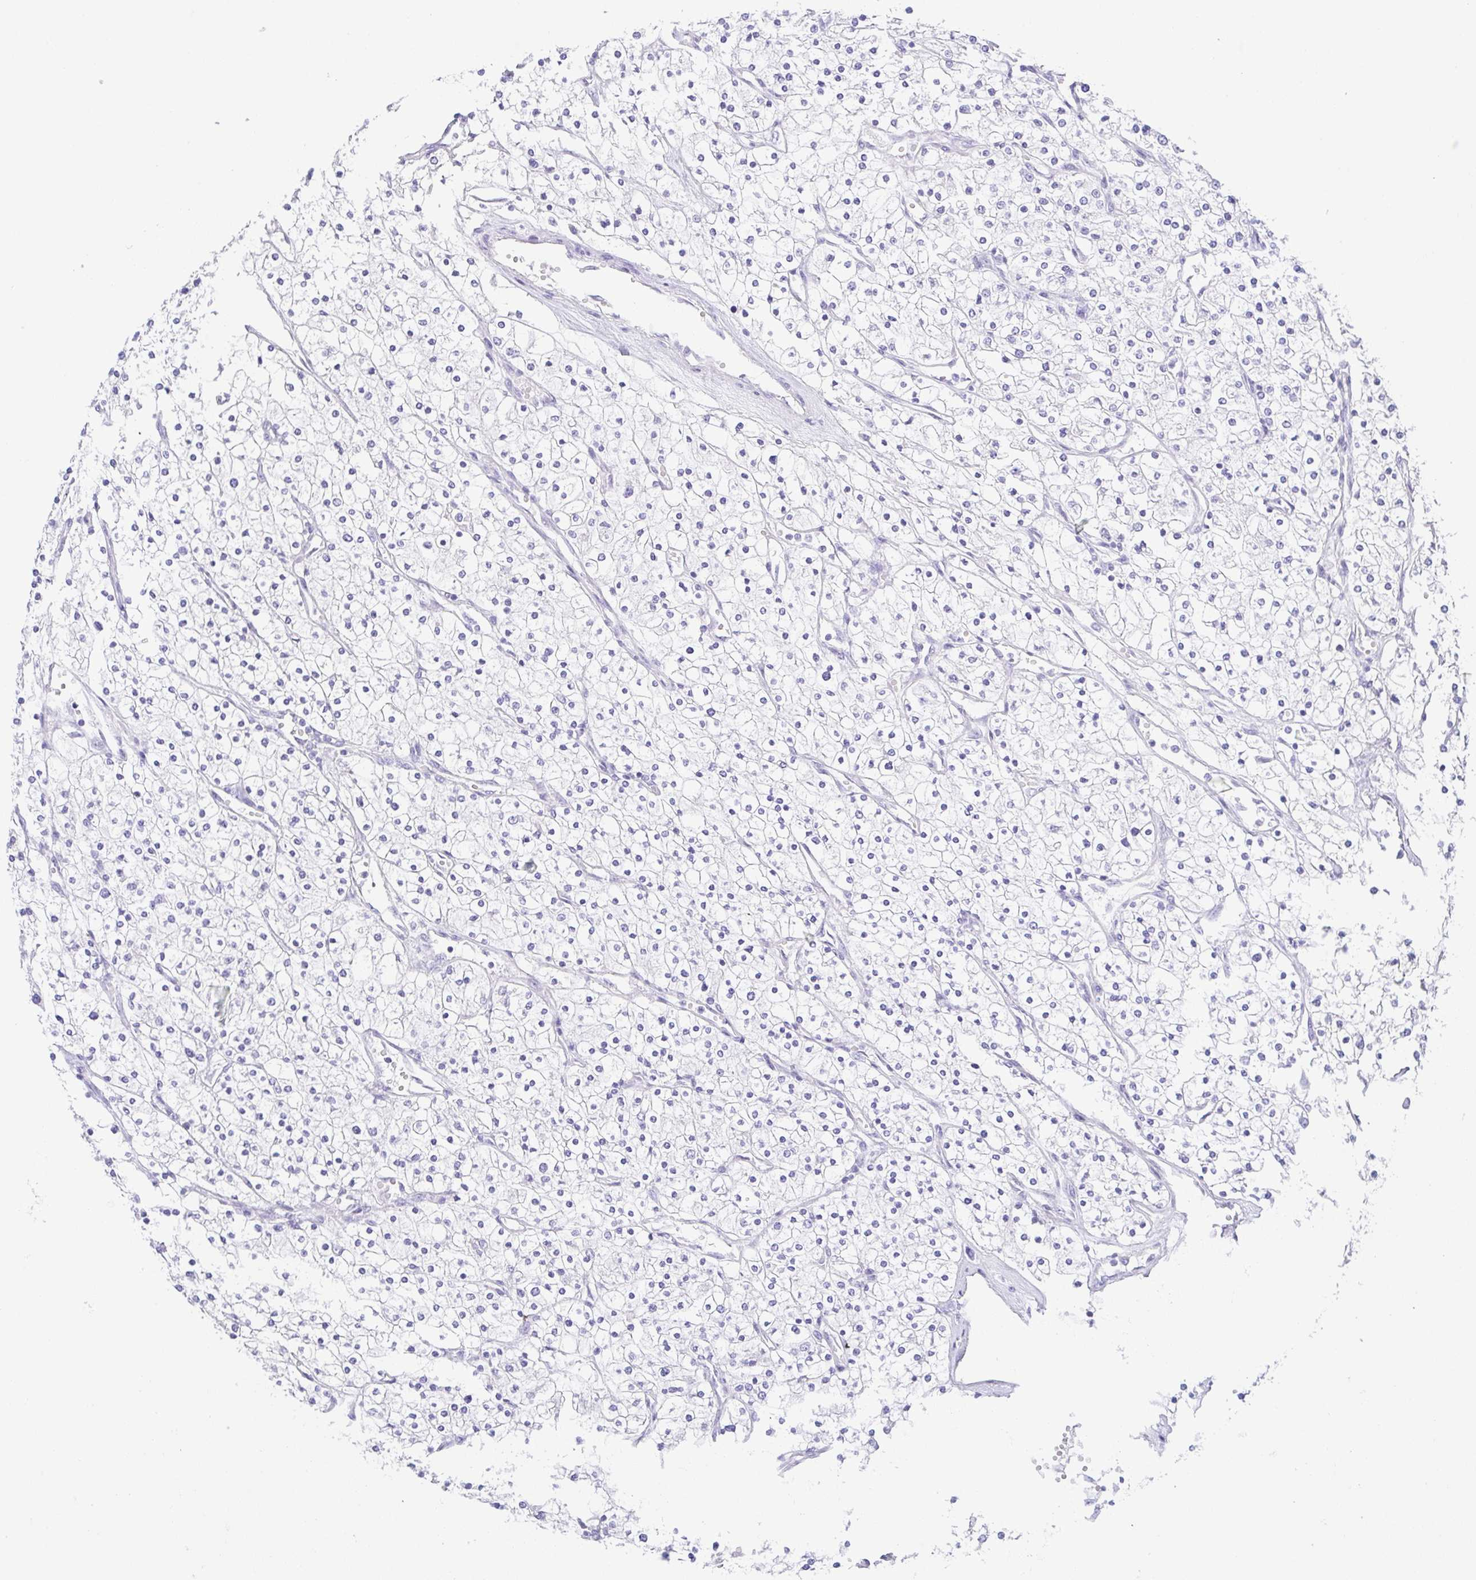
{"staining": {"intensity": "negative", "quantity": "none", "location": "none"}, "tissue": "renal cancer", "cell_type": "Tumor cells", "image_type": "cancer", "snomed": [{"axis": "morphology", "description": "Adenocarcinoma, NOS"}, {"axis": "topography", "description": "Kidney"}], "caption": "Immunohistochemical staining of adenocarcinoma (renal) exhibits no significant expression in tumor cells.", "gene": "HAPLN2", "patient": {"sex": "male", "age": 80}}